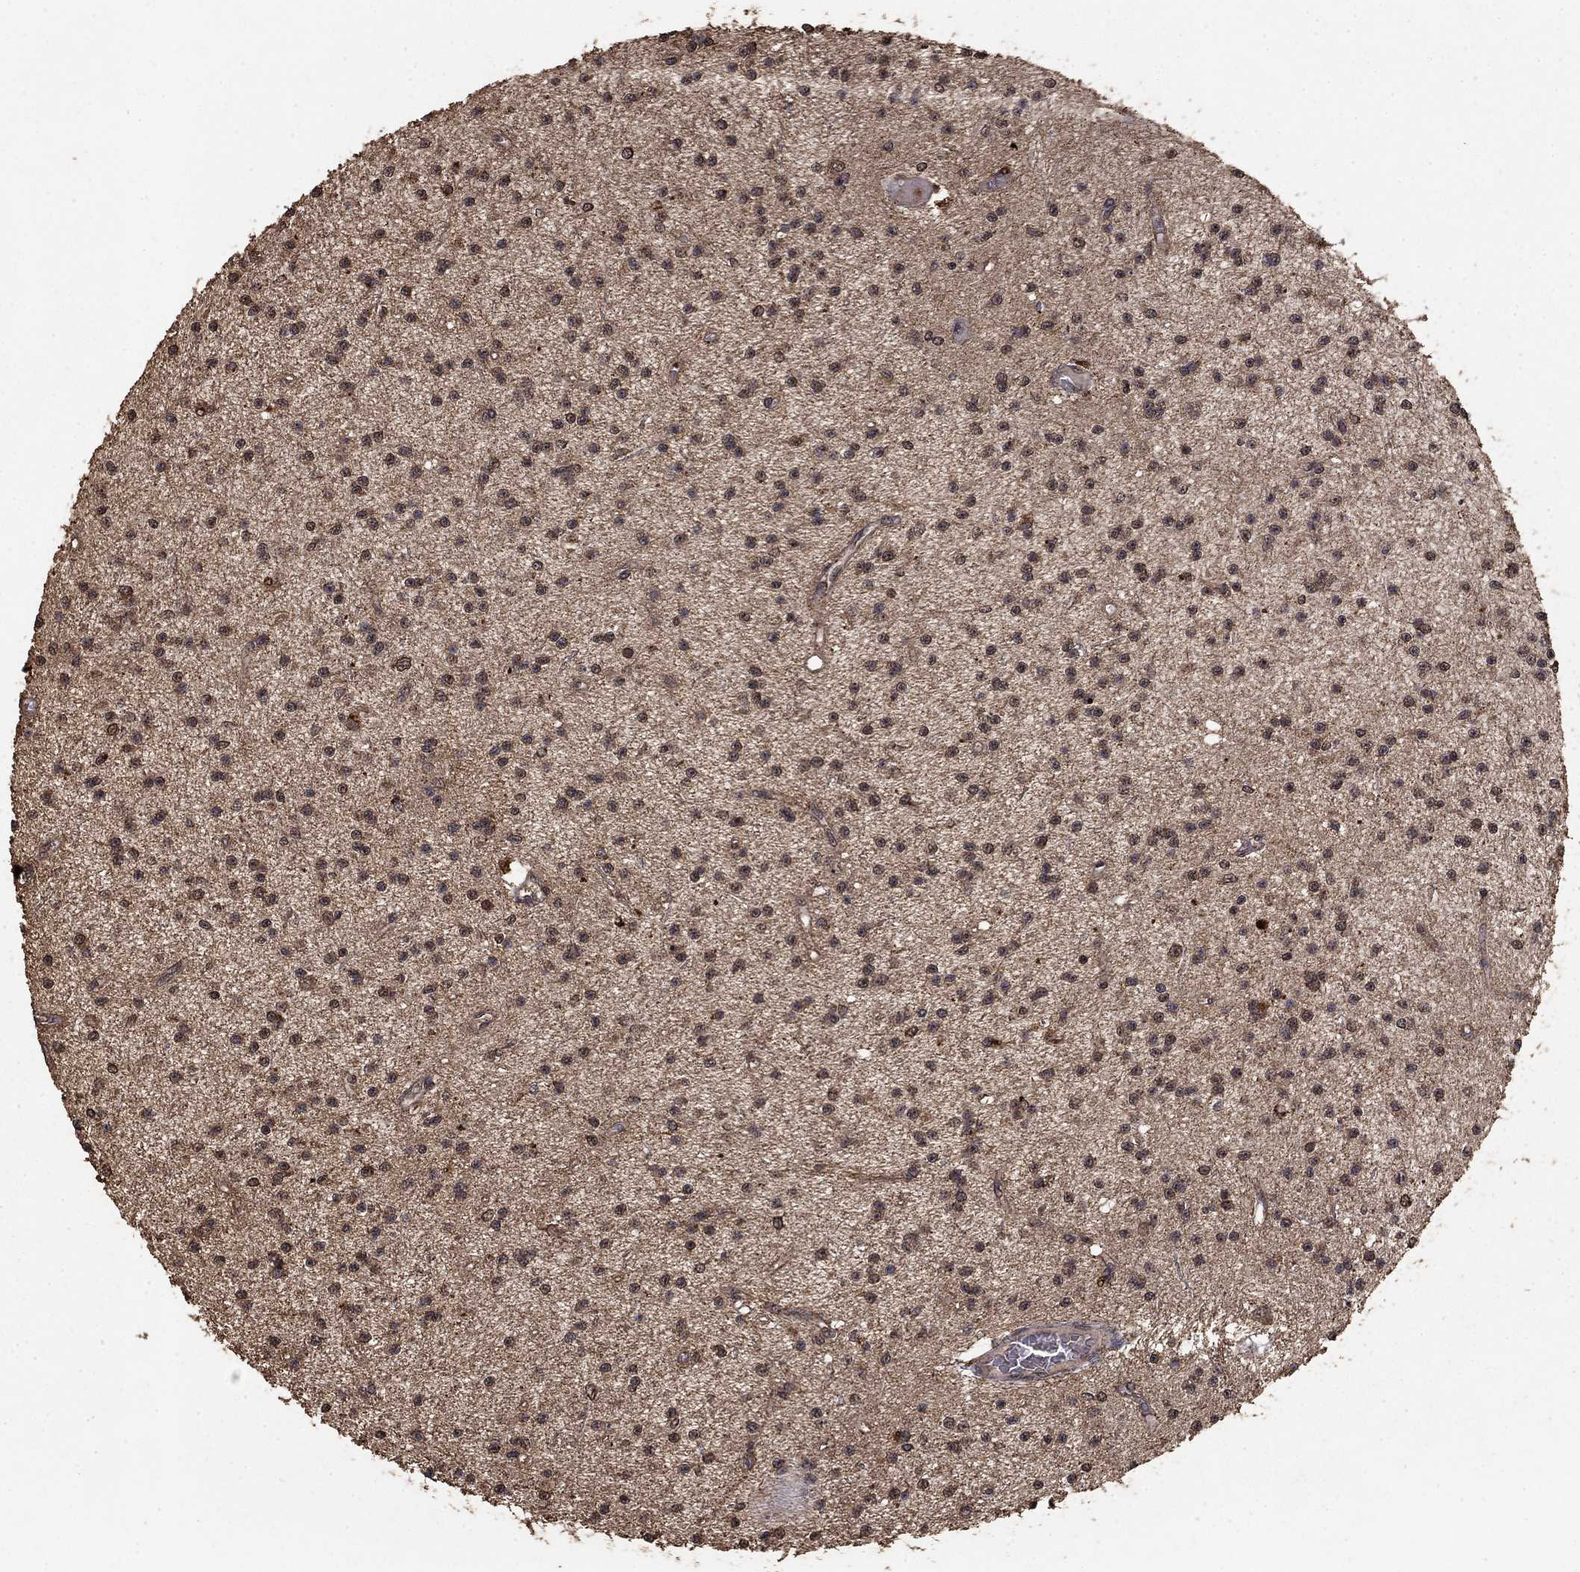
{"staining": {"intensity": "moderate", "quantity": "<25%", "location": "cytoplasmic/membranous"}, "tissue": "glioma", "cell_type": "Tumor cells", "image_type": "cancer", "snomed": [{"axis": "morphology", "description": "Glioma, malignant, Low grade"}, {"axis": "topography", "description": "Brain"}], "caption": "Approximately <25% of tumor cells in human malignant low-grade glioma demonstrate moderate cytoplasmic/membranous protein staining as visualized by brown immunohistochemical staining.", "gene": "PRDM1", "patient": {"sex": "male", "age": 27}}